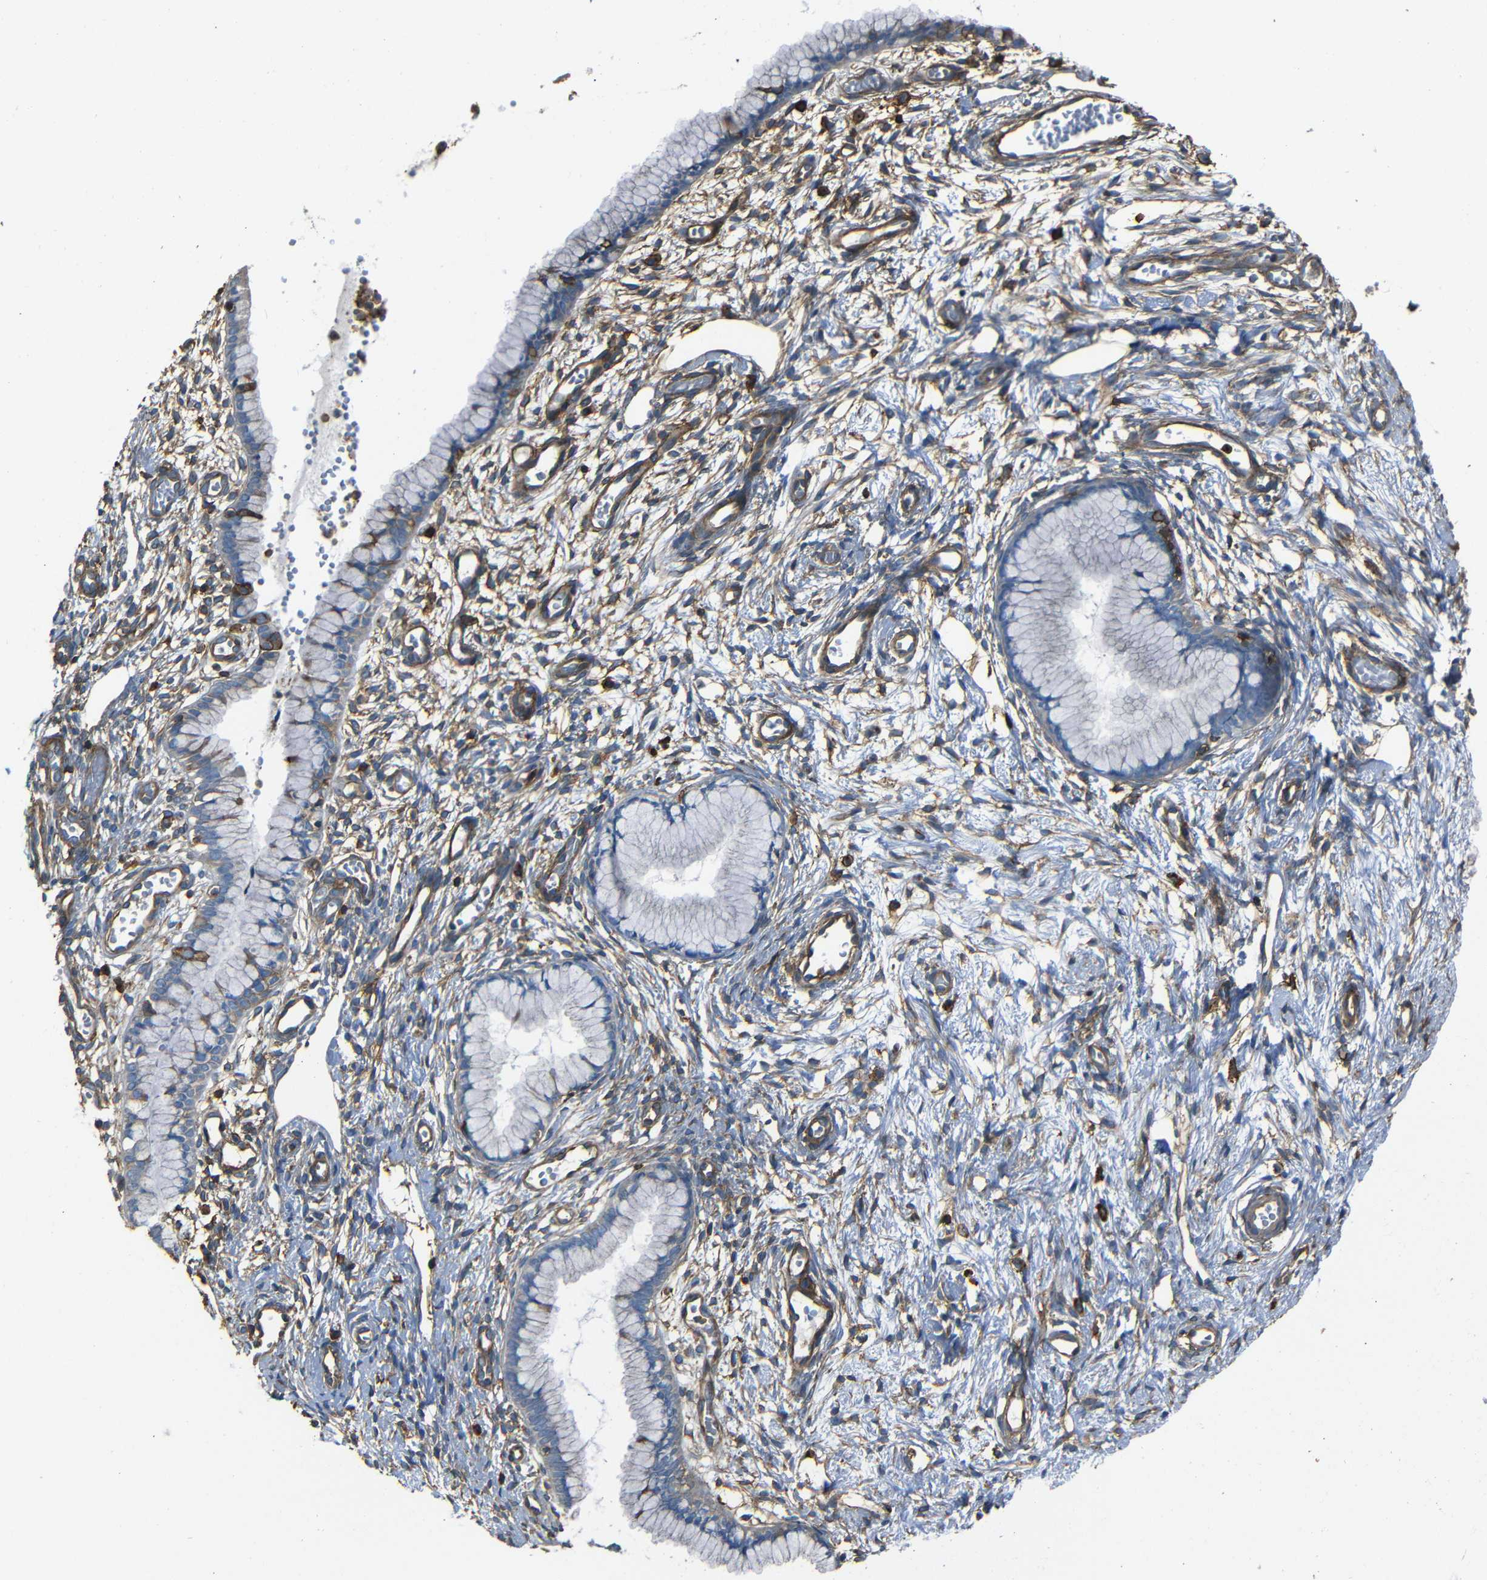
{"staining": {"intensity": "moderate", "quantity": "<25%", "location": "cytoplasmic/membranous"}, "tissue": "cervix", "cell_type": "Glandular cells", "image_type": "normal", "snomed": [{"axis": "morphology", "description": "Normal tissue, NOS"}, {"axis": "topography", "description": "Cervix"}], "caption": "Protein expression analysis of benign human cervix reveals moderate cytoplasmic/membranous staining in about <25% of glandular cells. The staining was performed using DAB, with brown indicating positive protein expression. Nuclei are stained blue with hematoxylin.", "gene": "ADGRE5", "patient": {"sex": "female", "age": 65}}